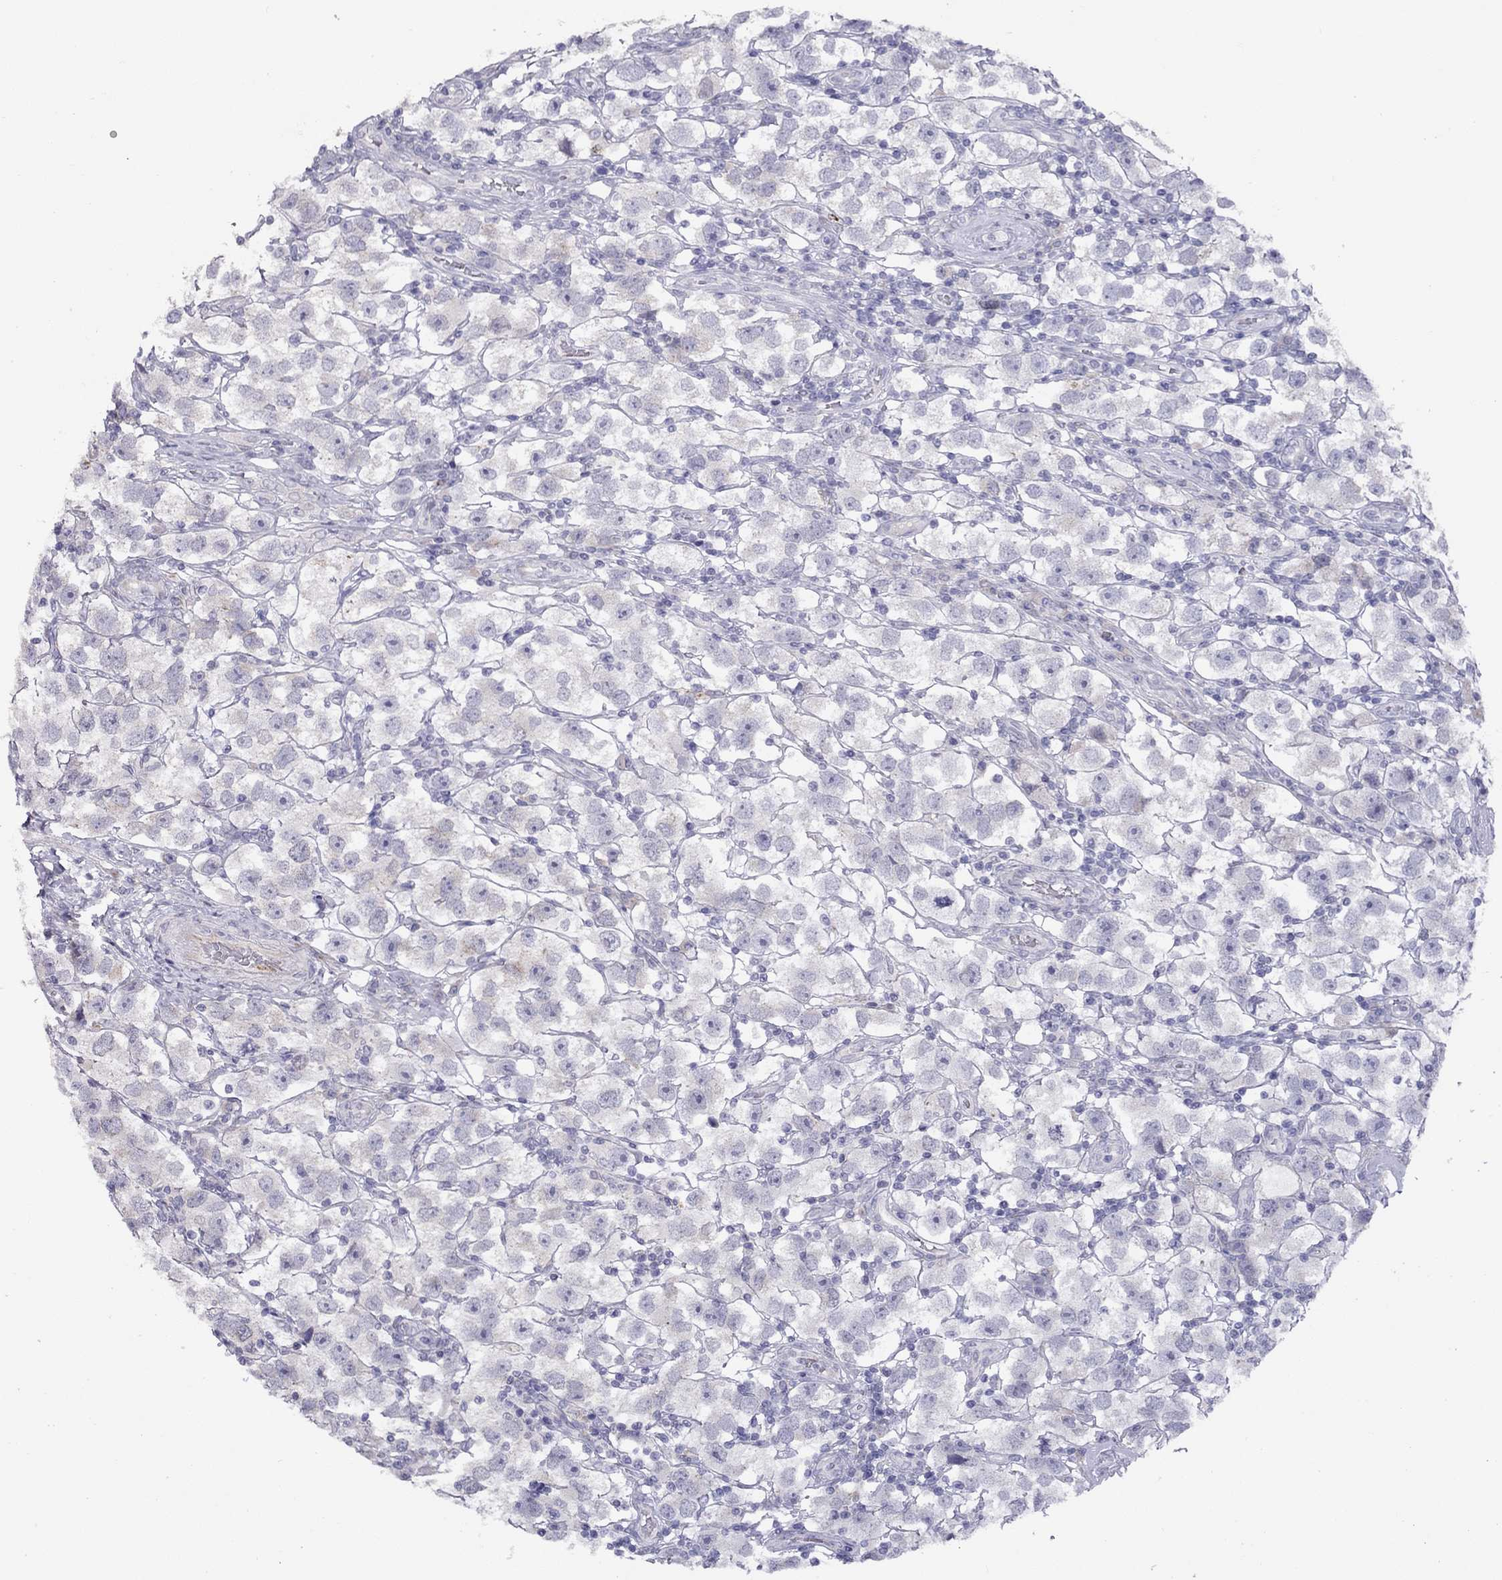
{"staining": {"intensity": "negative", "quantity": "none", "location": "none"}, "tissue": "testis cancer", "cell_type": "Tumor cells", "image_type": "cancer", "snomed": [{"axis": "morphology", "description": "Seminoma, NOS"}, {"axis": "topography", "description": "Testis"}], "caption": "DAB (3,3'-diaminobenzidine) immunohistochemical staining of testis seminoma displays no significant expression in tumor cells. (DAB immunohistochemistry (IHC), high magnification).", "gene": "CPNE4", "patient": {"sex": "male", "age": 26}}